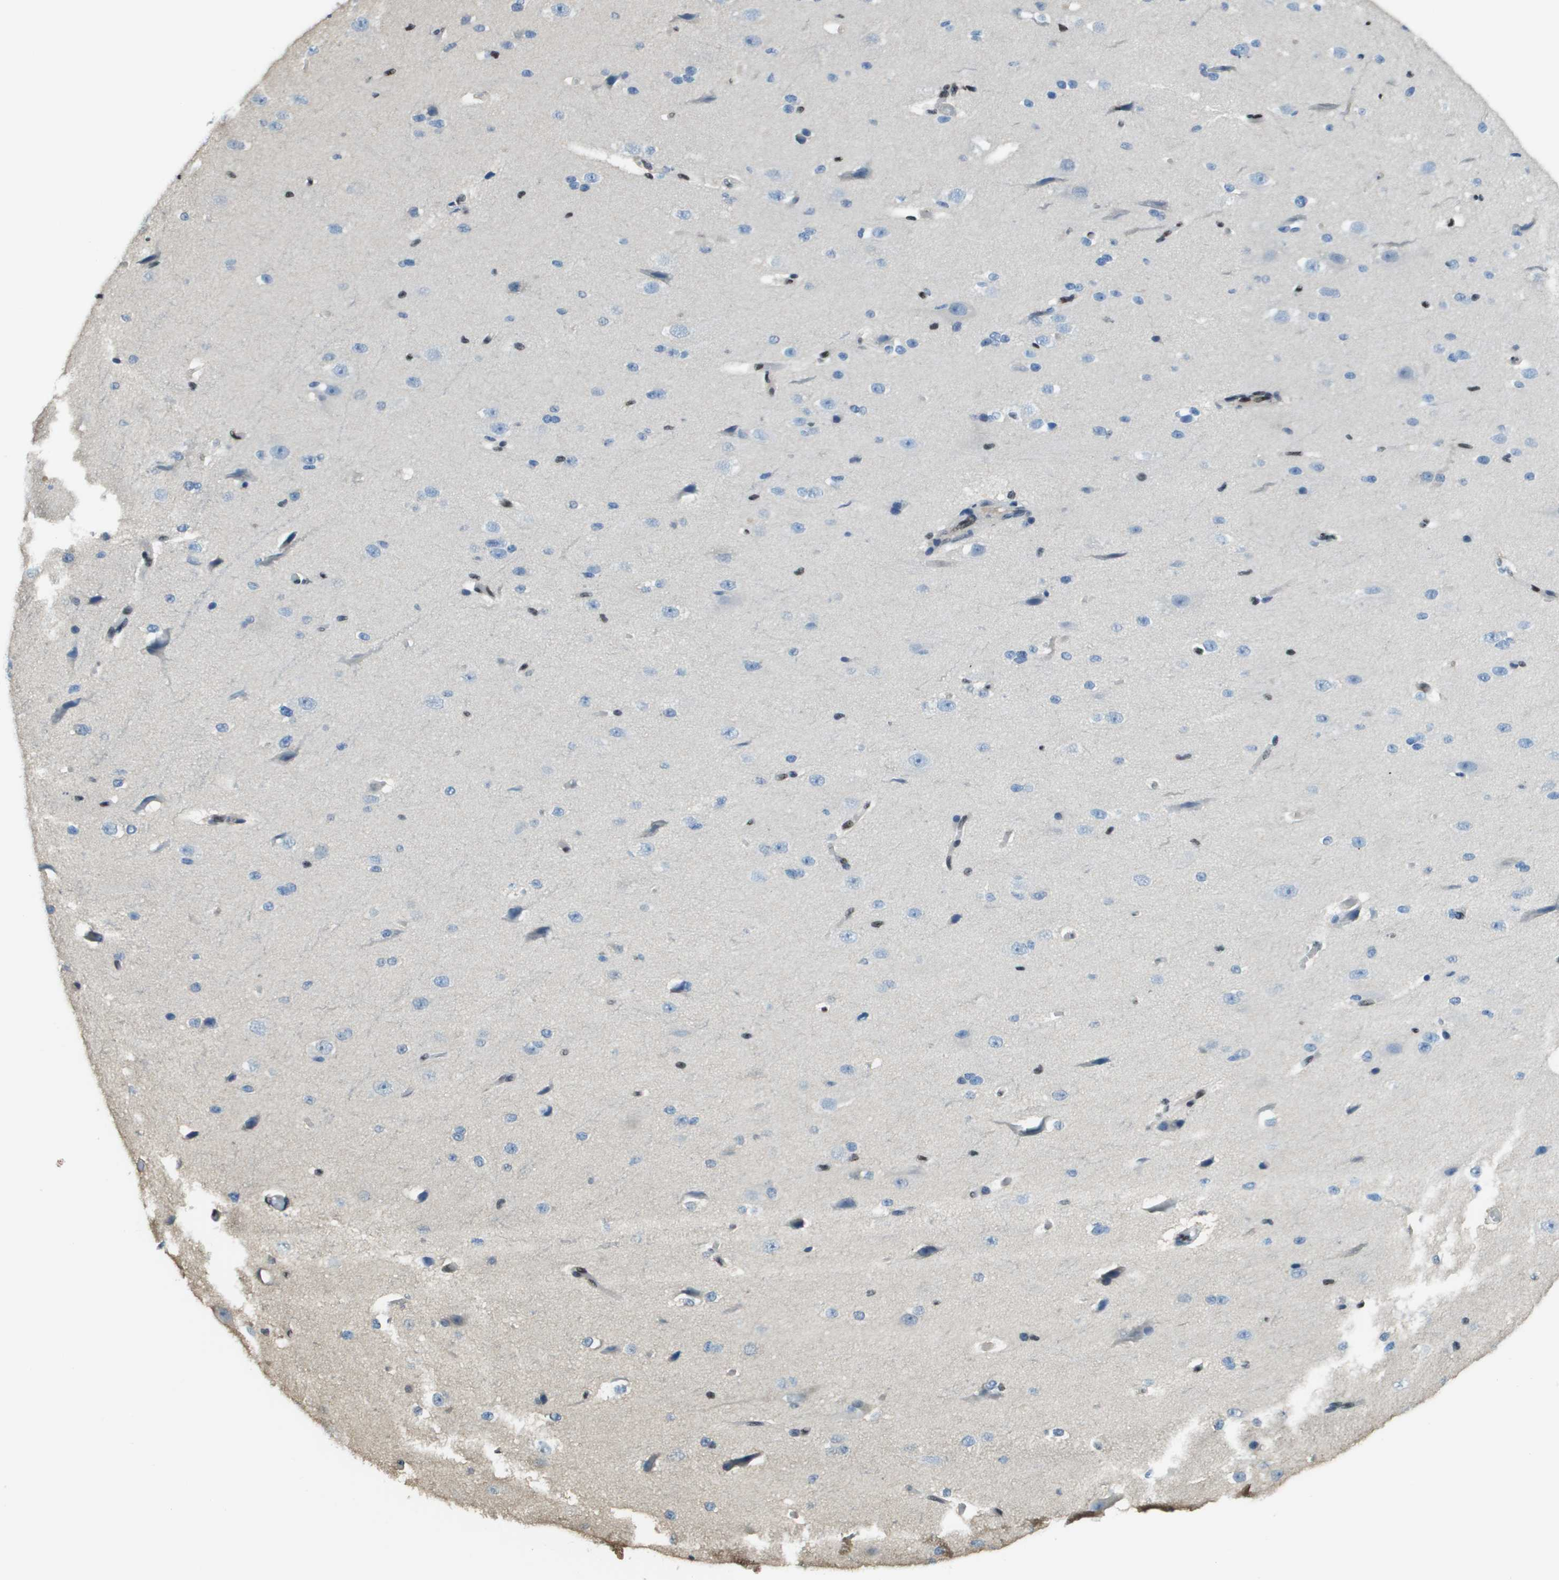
{"staining": {"intensity": "negative", "quantity": "none", "location": "none"}, "tissue": "cerebral cortex", "cell_type": "Endothelial cells", "image_type": "normal", "snomed": [{"axis": "morphology", "description": "Normal tissue, NOS"}, {"axis": "morphology", "description": "Developmental malformation"}, {"axis": "topography", "description": "Cerebral cortex"}], "caption": "Cerebral cortex stained for a protein using immunohistochemistry displays no staining endothelial cells.", "gene": "SP100", "patient": {"sex": "female", "age": 30}}